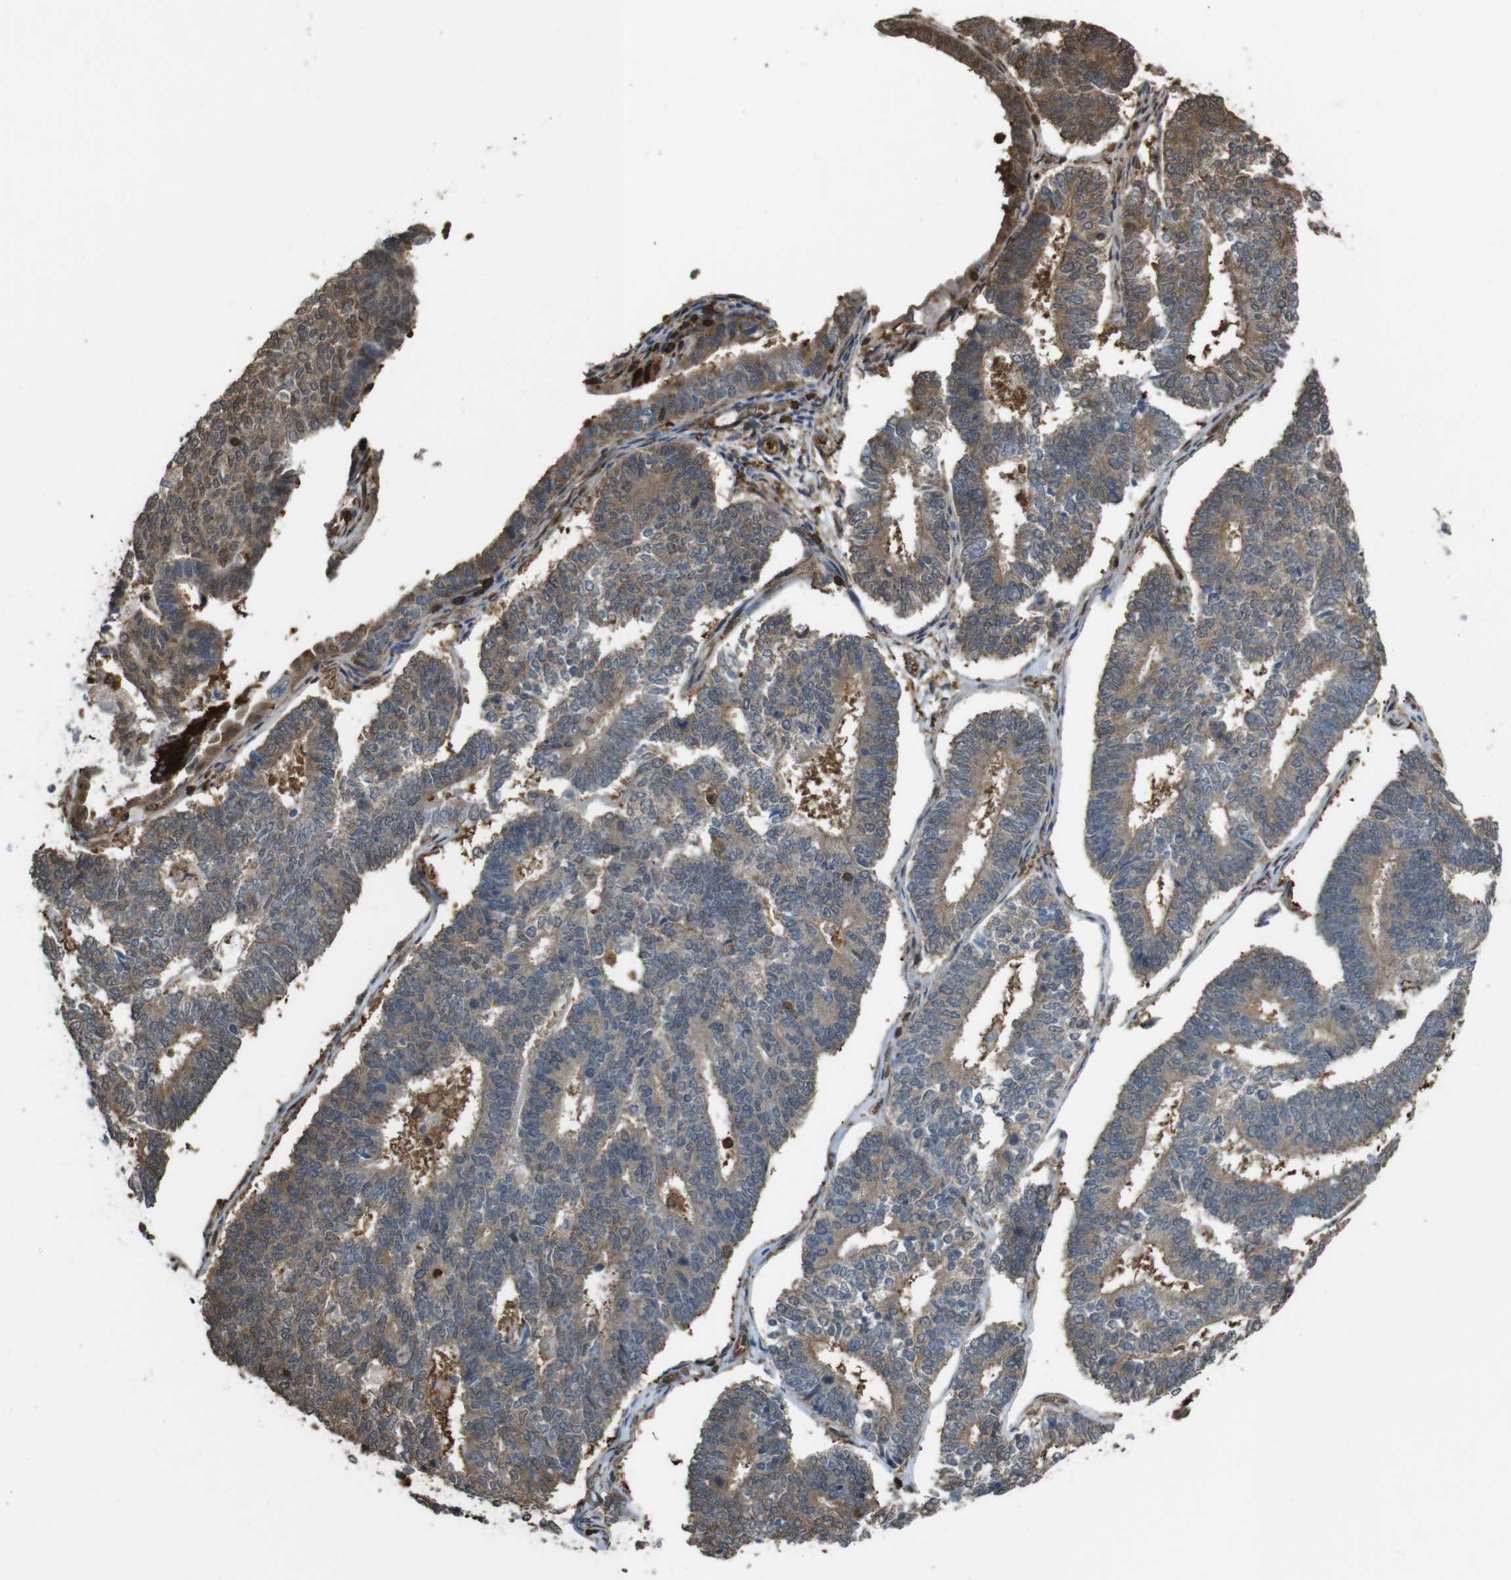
{"staining": {"intensity": "moderate", "quantity": ">75%", "location": "cytoplasmic/membranous"}, "tissue": "endometrial cancer", "cell_type": "Tumor cells", "image_type": "cancer", "snomed": [{"axis": "morphology", "description": "Adenocarcinoma, NOS"}, {"axis": "topography", "description": "Endometrium"}], "caption": "The histopathology image displays immunohistochemical staining of endometrial adenocarcinoma. There is moderate cytoplasmic/membranous expression is appreciated in about >75% of tumor cells.", "gene": "ARHGDIA", "patient": {"sex": "female", "age": 70}}